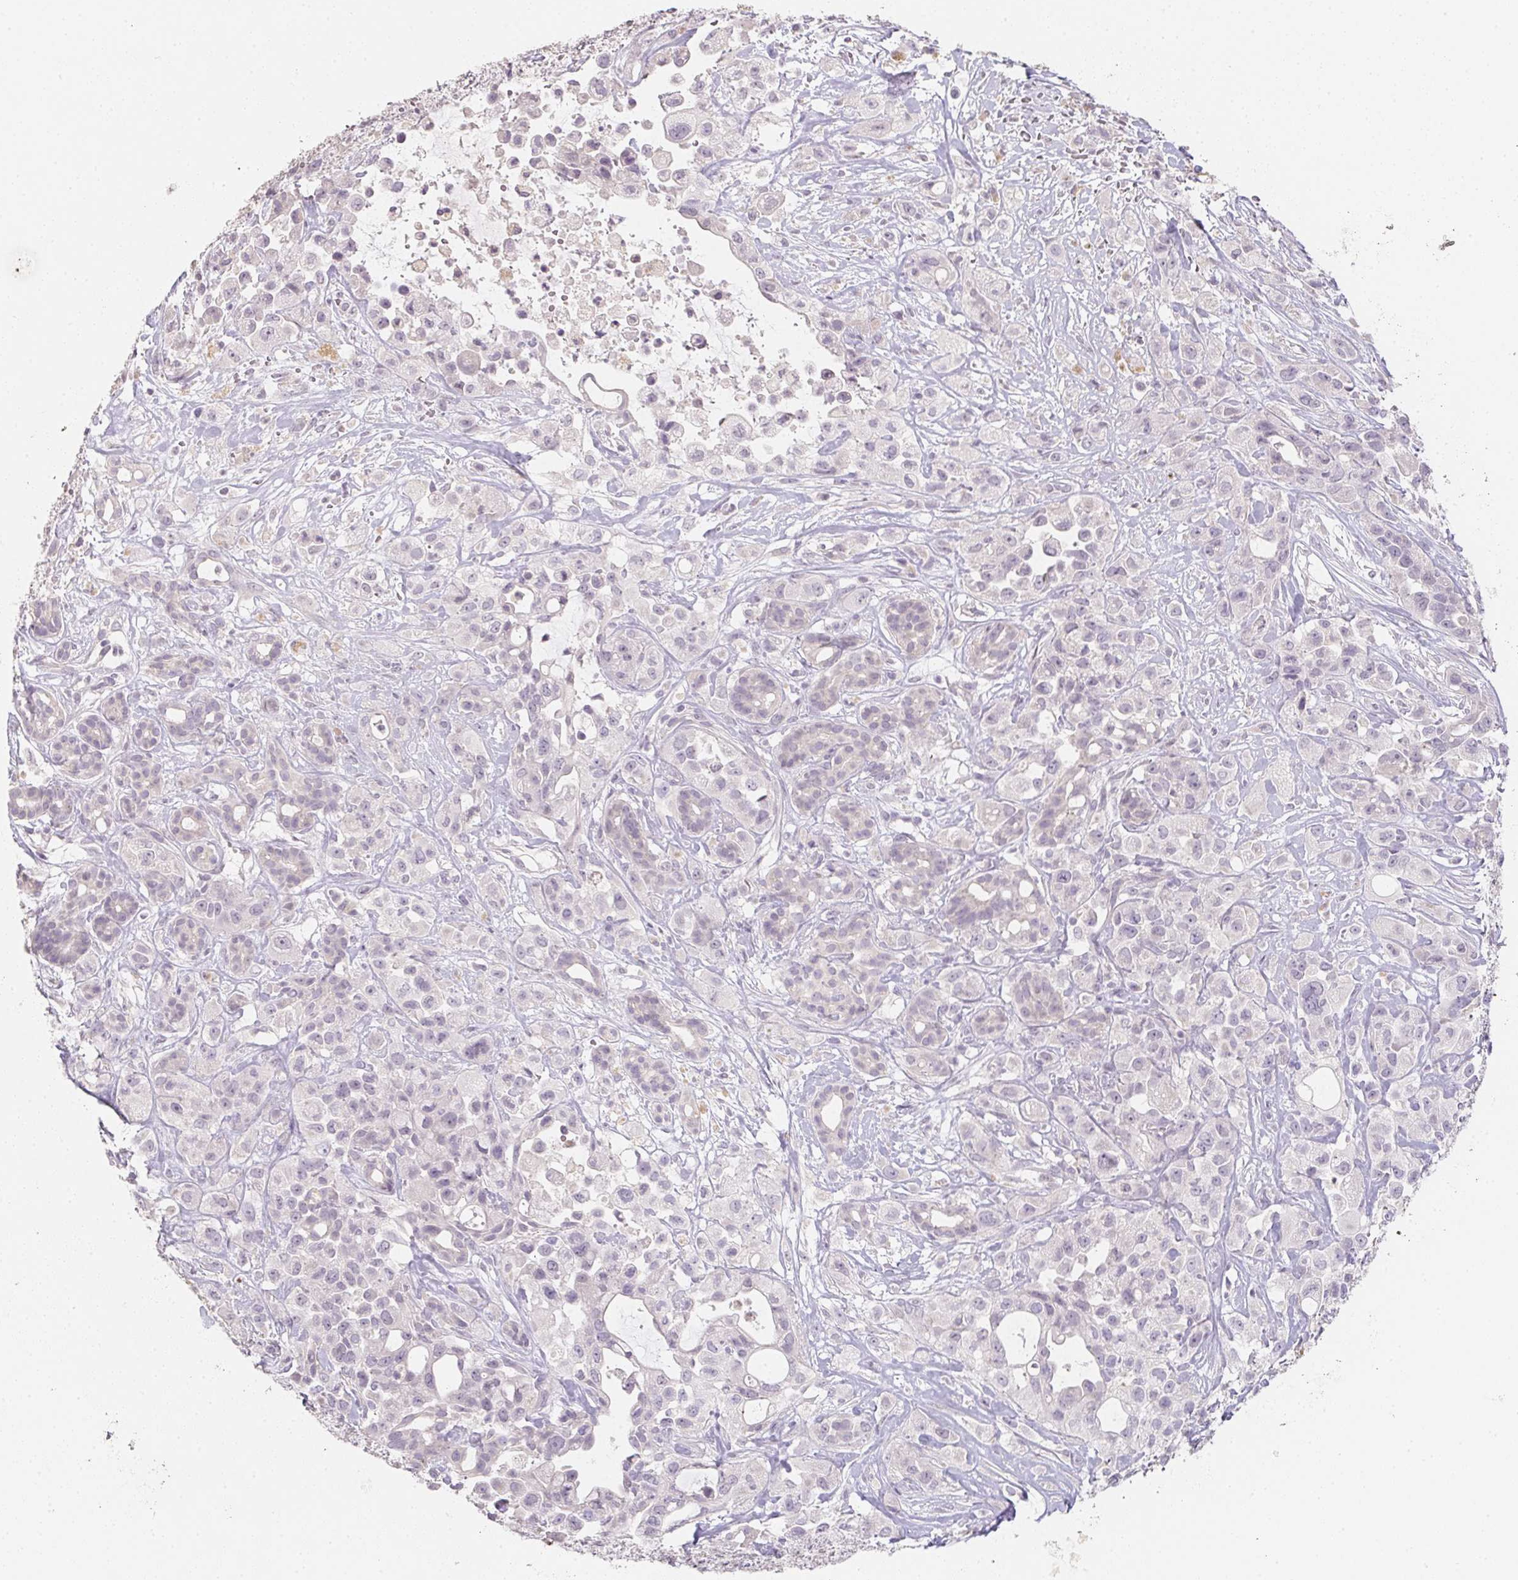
{"staining": {"intensity": "negative", "quantity": "none", "location": "none"}, "tissue": "pancreatic cancer", "cell_type": "Tumor cells", "image_type": "cancer", "snomed": [{"axis": "morphology", "description": "Adenocarcinoma, NOS"}, {"axis": "topography", "description": "Pancreas"}], "caption": "Protein analysis of pancreatic adenocarcinoma shows no significant staining in tumor cells.", "gene": "ZBBX", "patient": {"sex": "male", "age": 44}}